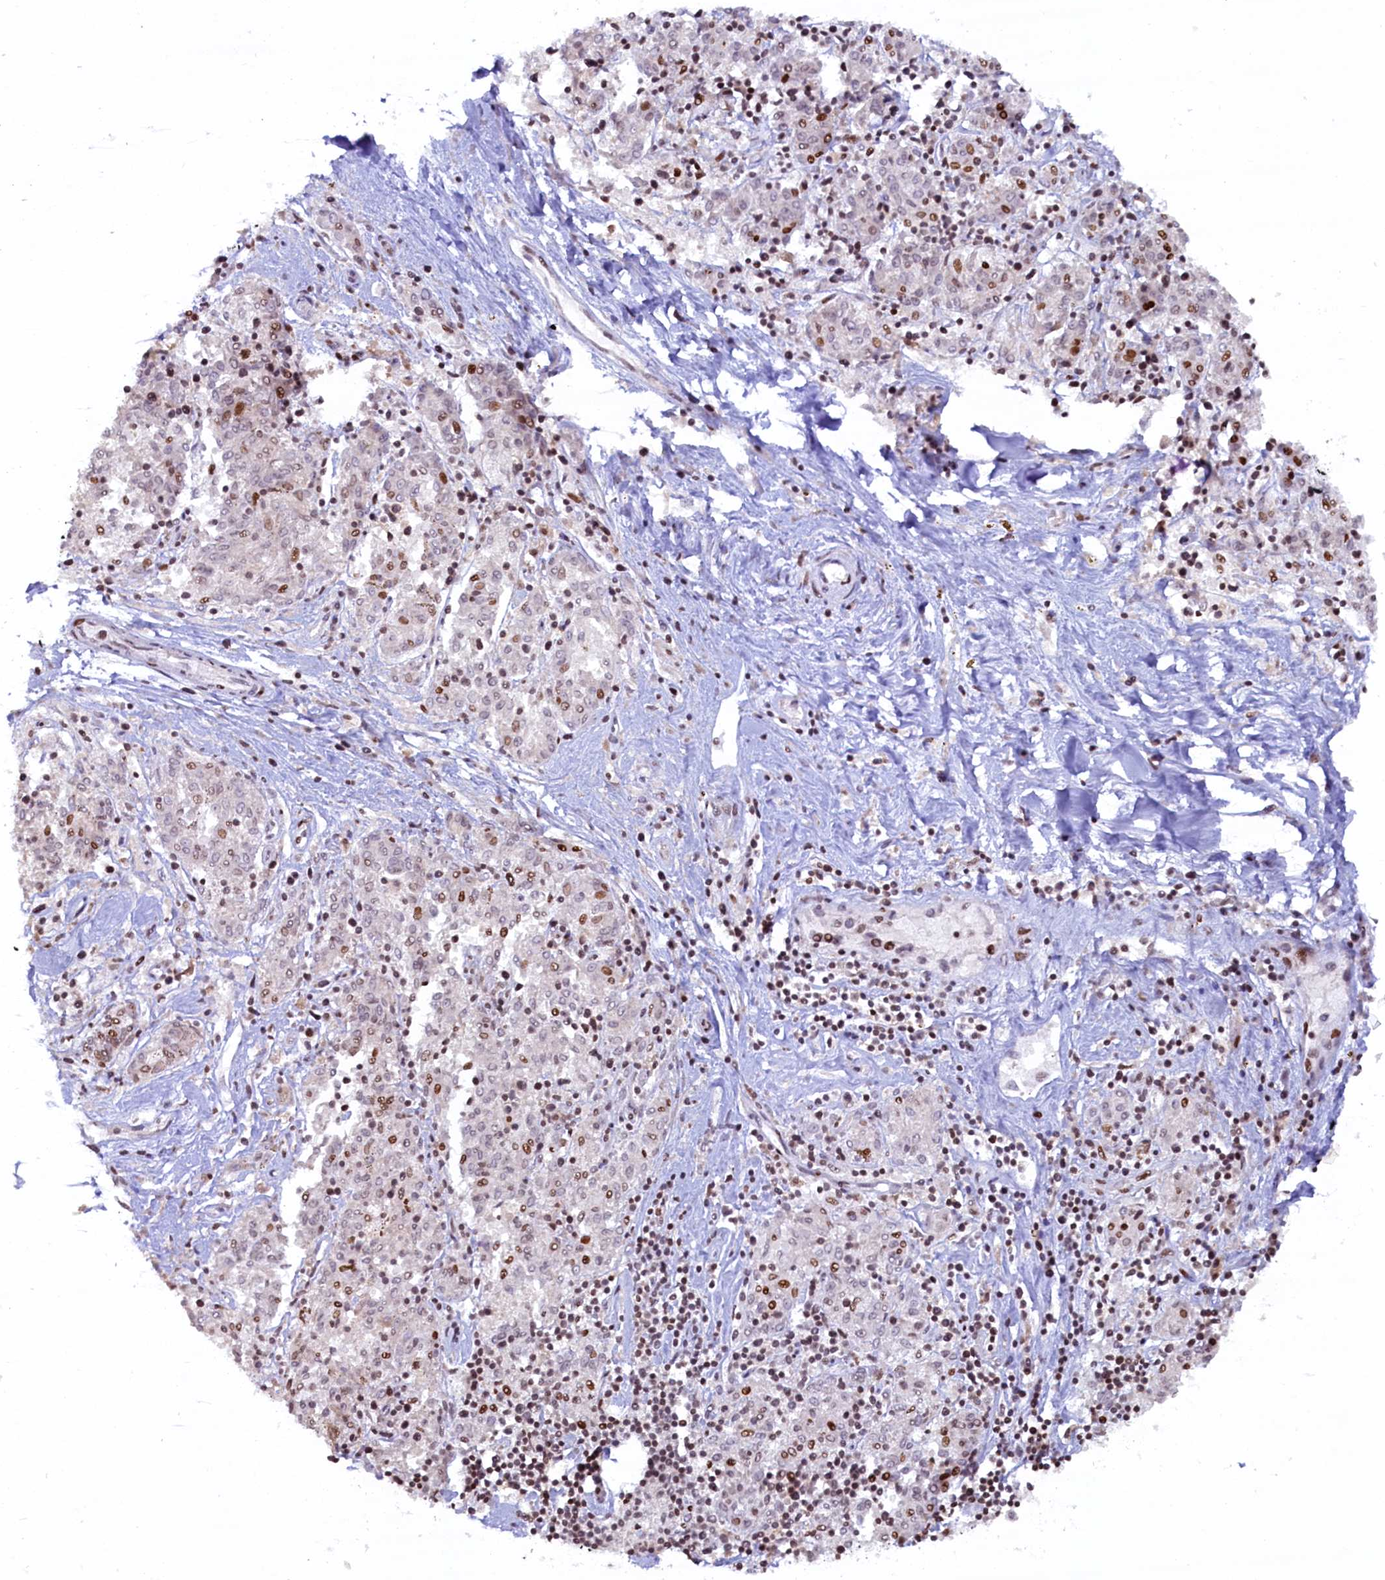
{"staining": {"intensity": "moderate", "quantity": "<25%", "location": "nuclear"}, "tissue": "melanoma", "cell_type": "Tumor cells", "image_type": "cancer", "snomed": [{"axis": "morphology", "description": "Malignant melanoma, NOS"}, {"axis": "topography", "description": "Skin"}], "caption": "Tumor cells show low levels of moderate nuclear staining in approximately <25% of cells in malignant melanoma. (IHC, brightfield microscopy, high magnification).", "gene": "FYB1", "patient": {"sex": "female", "age": 72}}